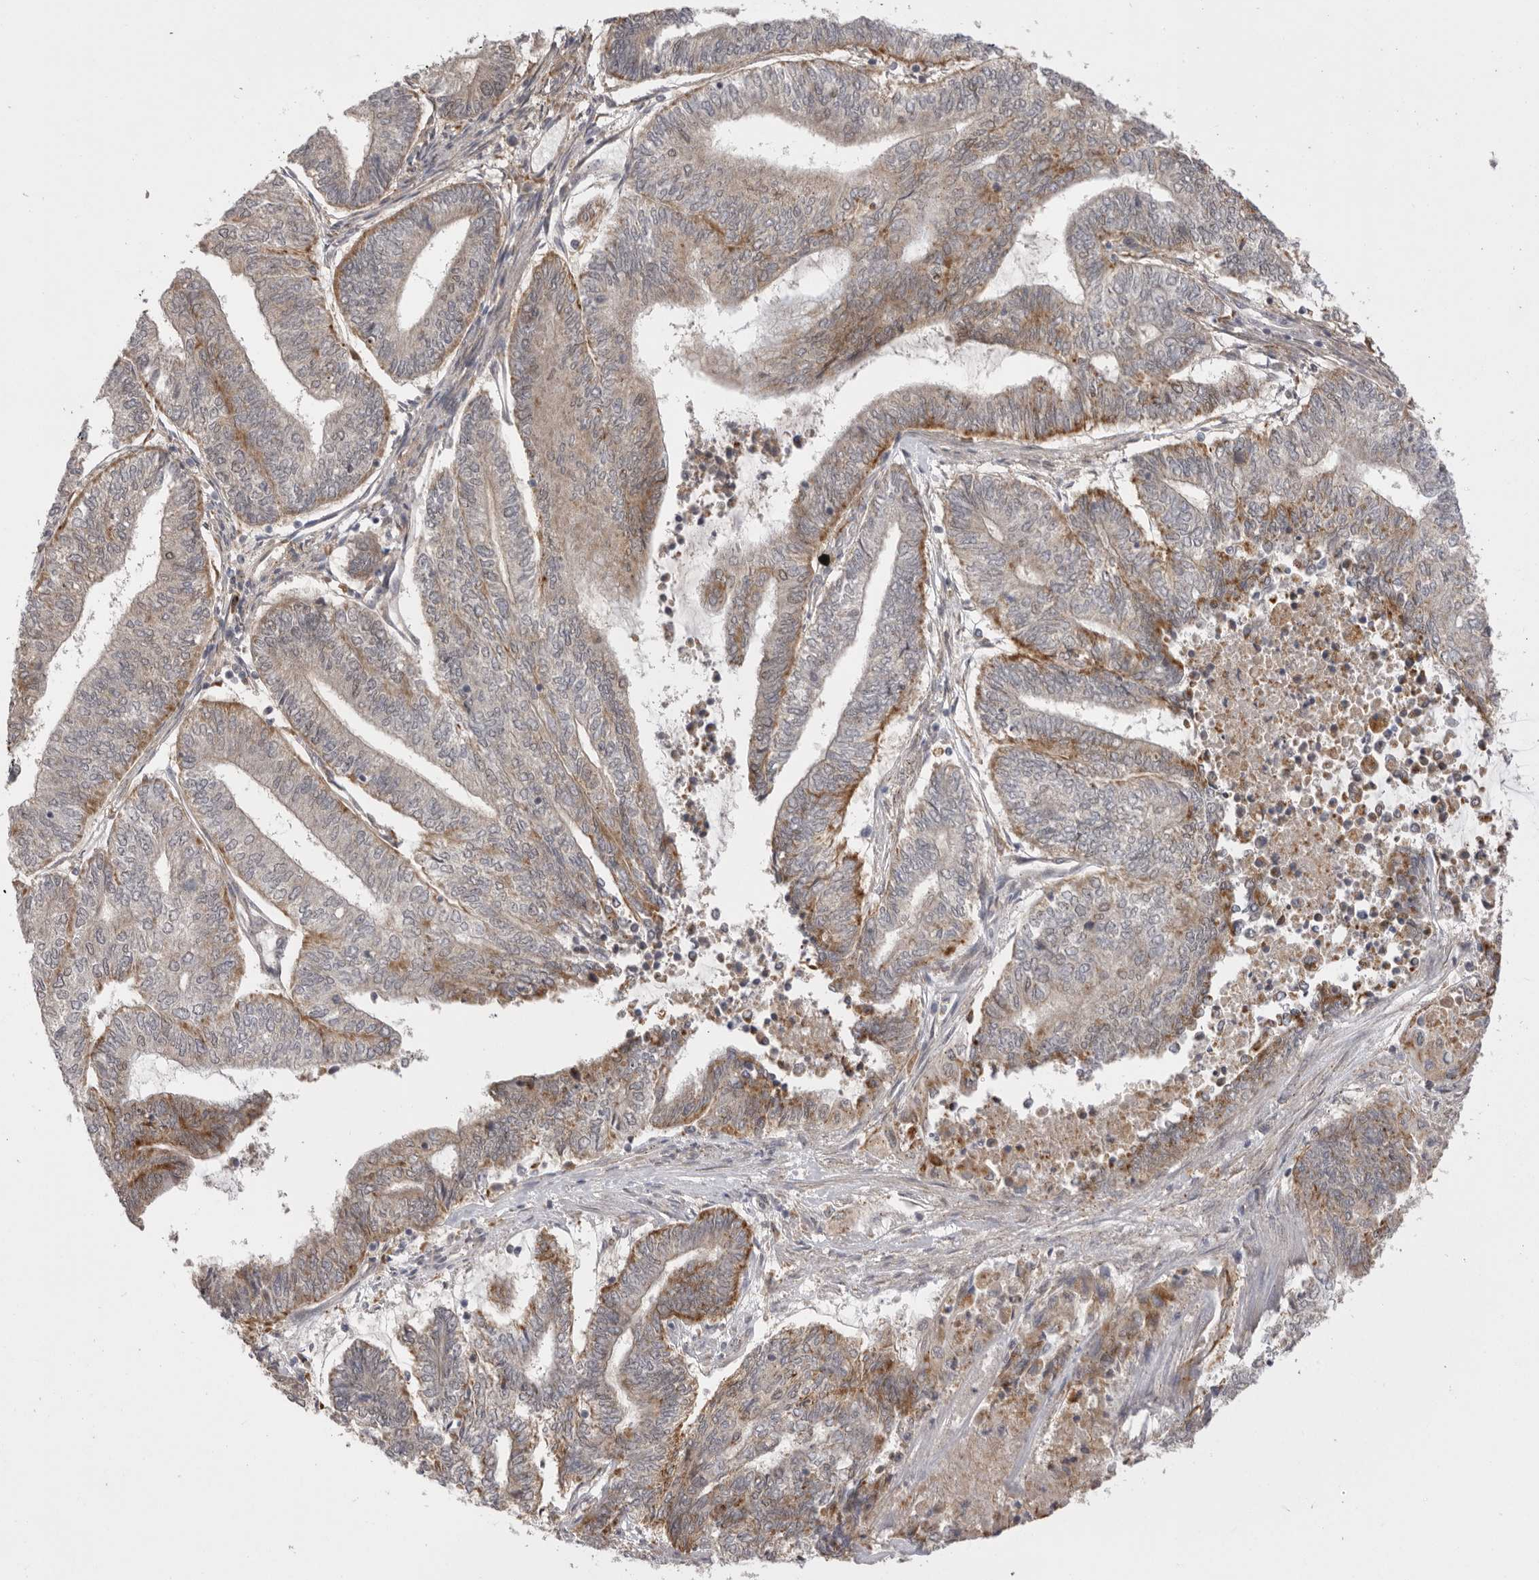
{"staining": {"intensity": "moderate", "quantity": "25%-75%", "location": "cytoplasmic/membranous"}, "tissue": "endometrial cancer", "cell_type": "Tumor cells", "image_type": "cancer", "snomed": [{"axis": "morphology", "description": "Adenocarcinoma, NOS"}, {"axis": "topography", "description": "Uterus"}, {"axis": "topography", "description": "Endometrium"}], "caption": "Immunohistochemical staining of endometrial adenocarcinoma demonstrates medium levels of moderate cytoplasmic/membranous protein positivity in about 25%-75% of tumor cells. The staining is performed using DAB brown chromogen to label protein expression. The nuclei are counter-stained blue using hematoxylin.", "gene": "TLR3", "patient": {"sex": "female", "age": 70}}